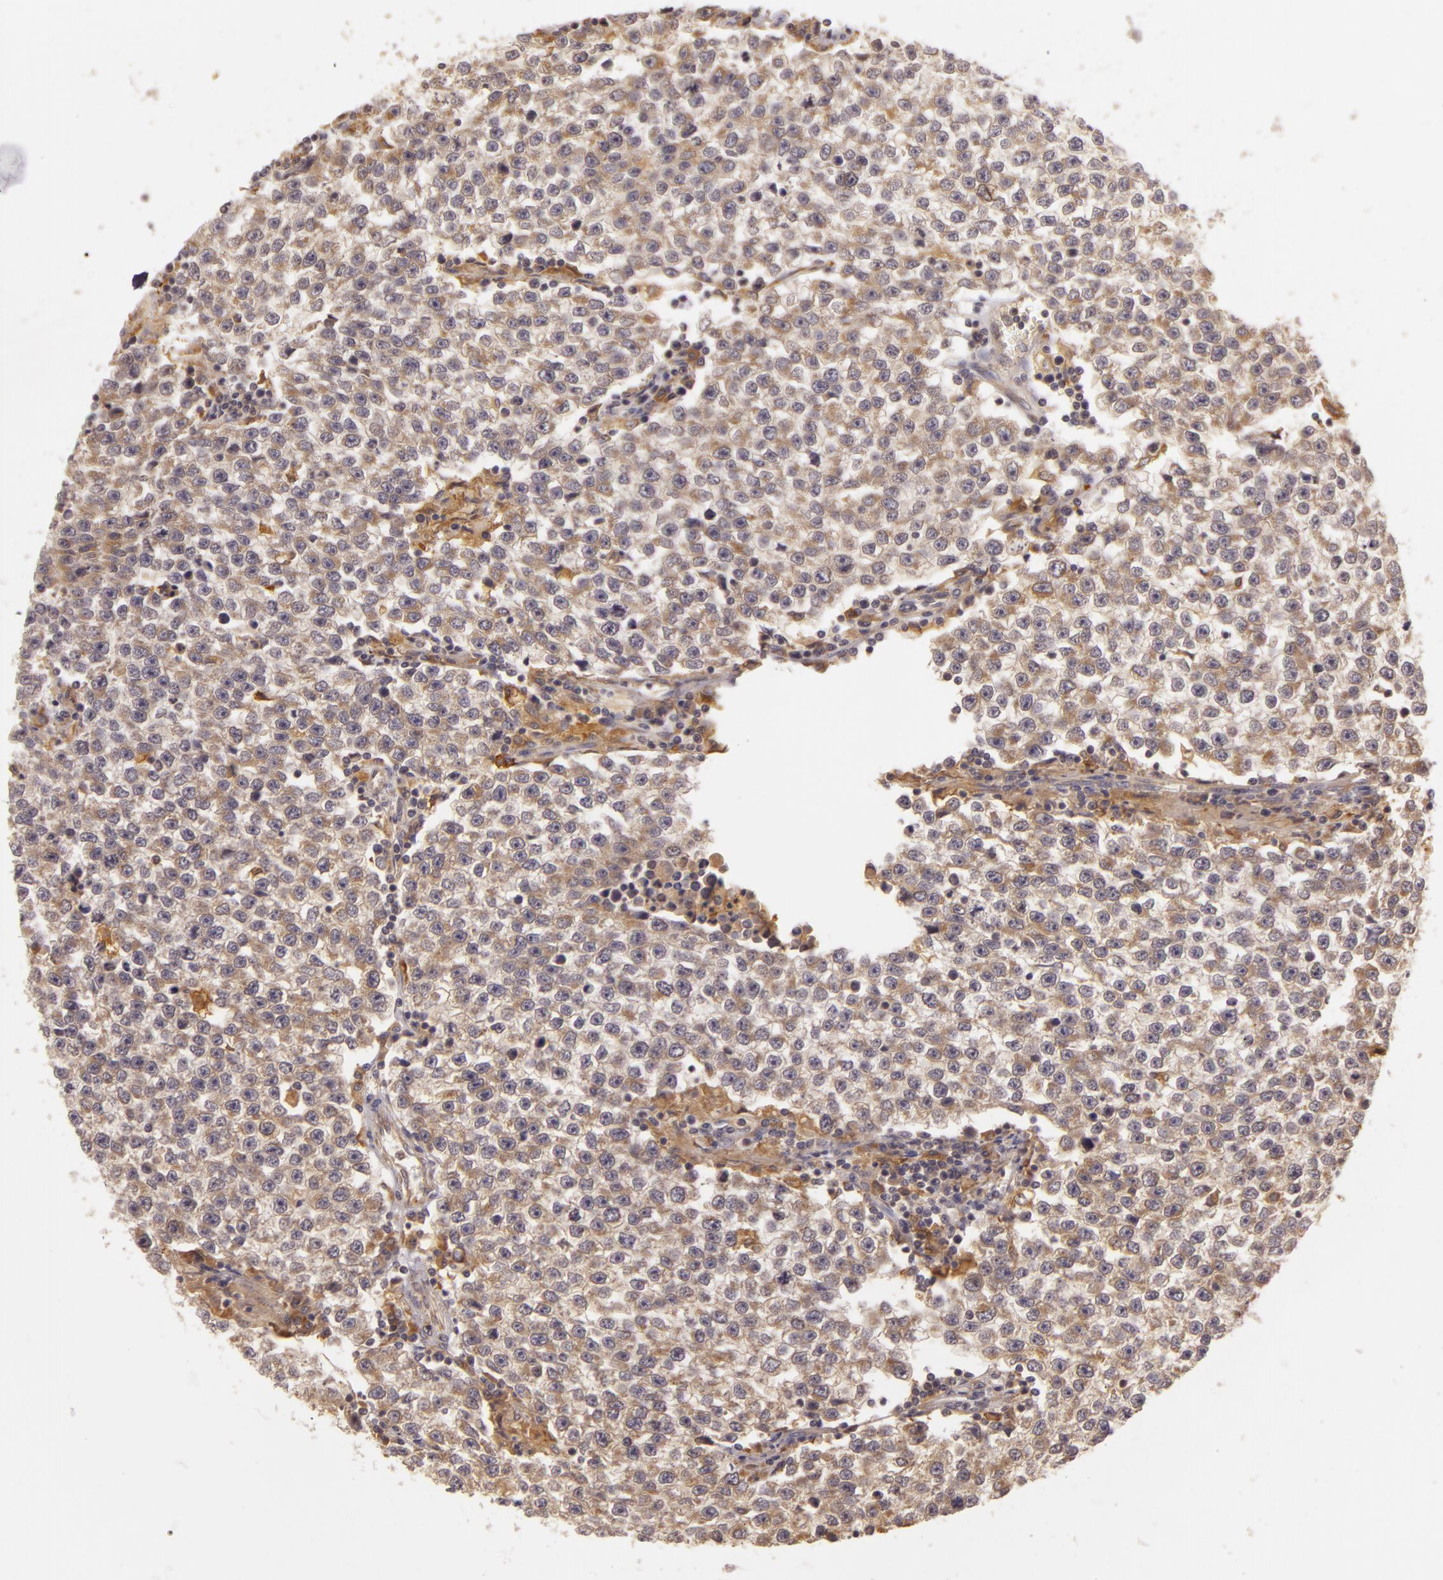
{"staining": {"intensity": "weak", "quantity": ">75%", "location": "cytoplasmic/membranous"}, "tissue": "testis cancer", "cell_type": "Tumor cells", "image_type": "cancer", "snomed": [{"axis": "morphology", "description": "Seminoma, NOS"}, {"axis": "topography", "description": "Testis"}], "caption": "Brown immunohistochemical staining in testis cancer (seminoma) displays weak cytoplasmic/membranous staining in approximately >75% of tumor cells.", "gene": "PPP1R3F", "patient": {"sex": "male", "age": 36}}